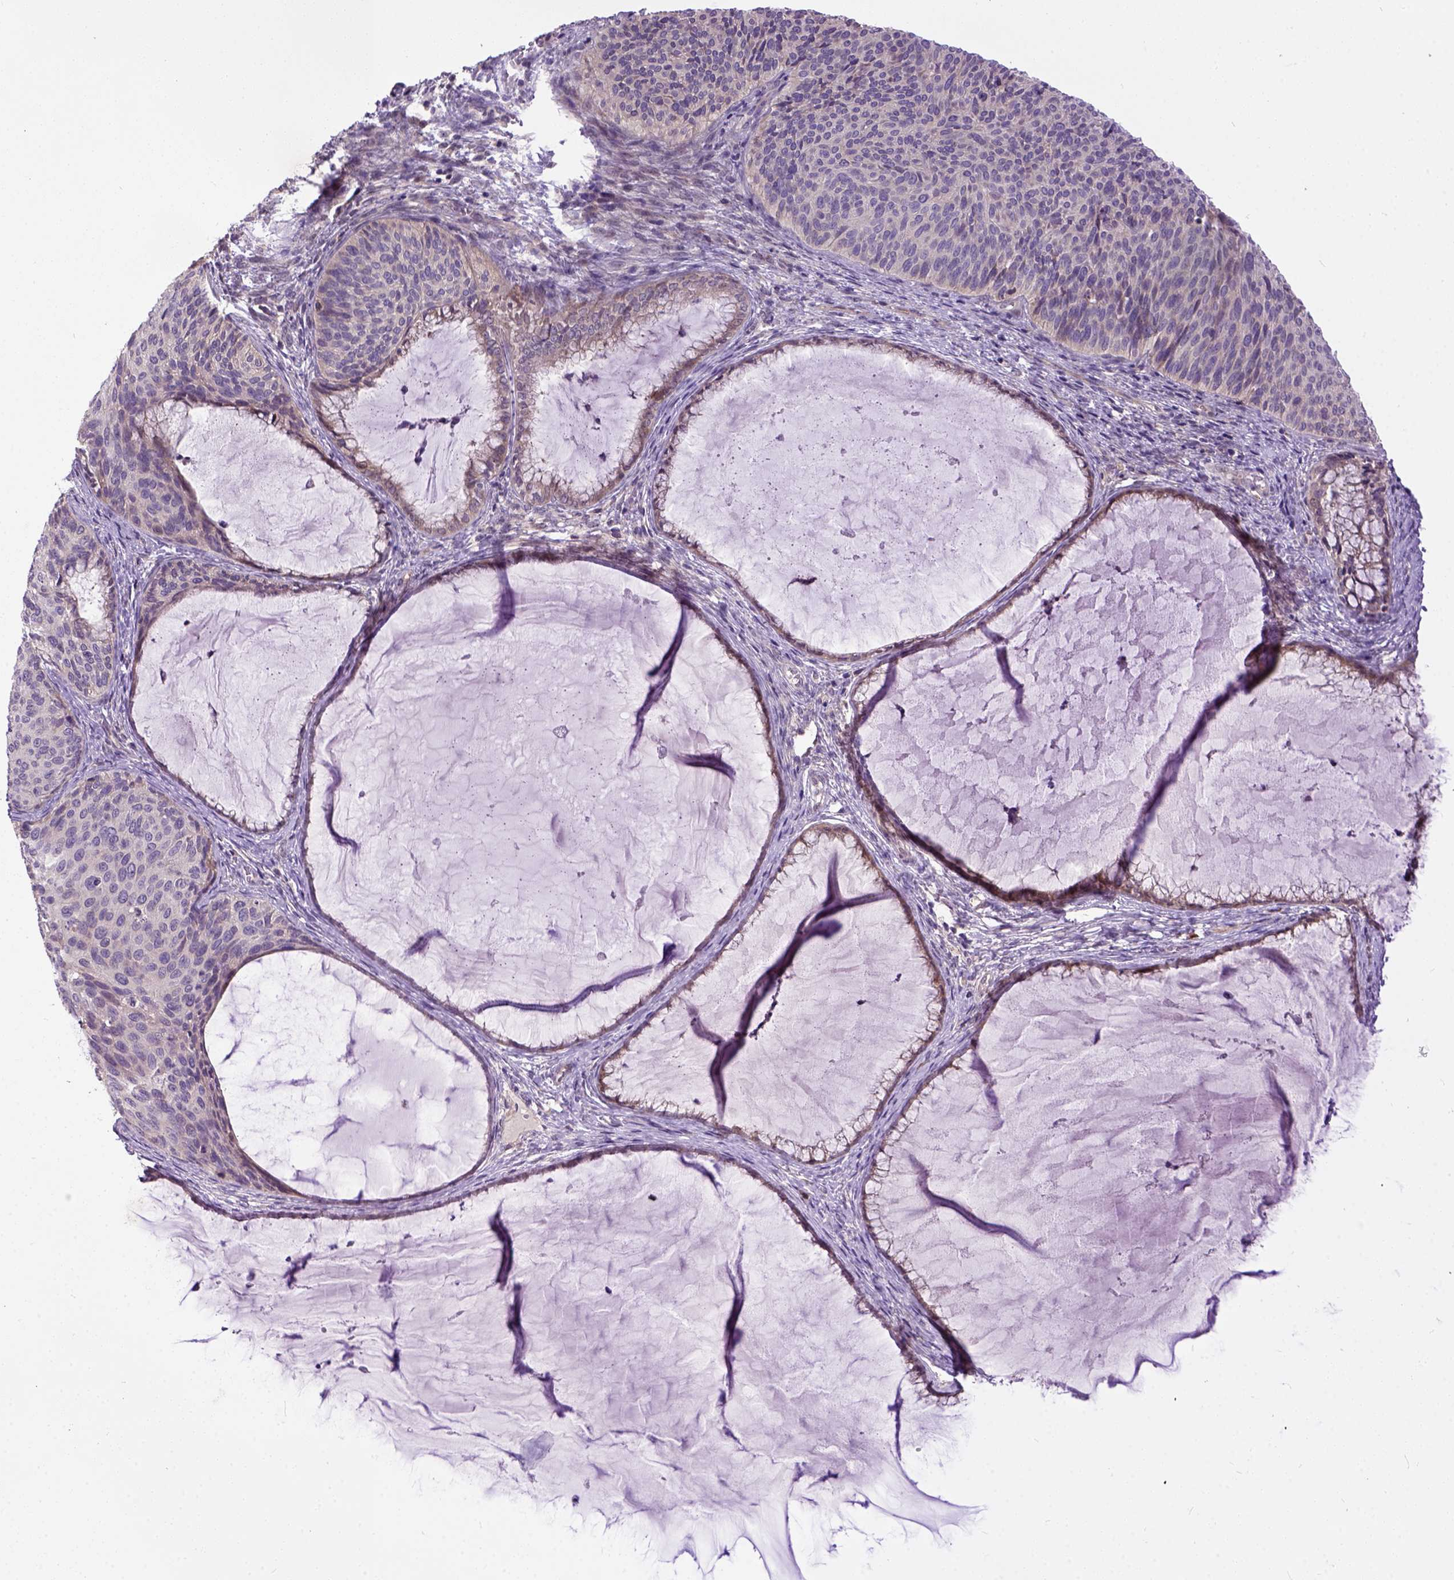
{"staining": {"intensity": "negative", "quantity": "none", "location": "none"}, "tissue": "cervical cancer", "cell_type": "Tumor cells", "image_type": "cancer", "snomed": [{"axis": "morphology", "description": "Squamous cell carcinoma, NOS"}, {"axis": "topography", "description": "Cervix"}], "caption": "A micrograph of human cervical squamous cell carcinoma is negative for staining in tumor cells.", "gene": "CPNE1", "patient": {"sex": "female", "age": 36}}